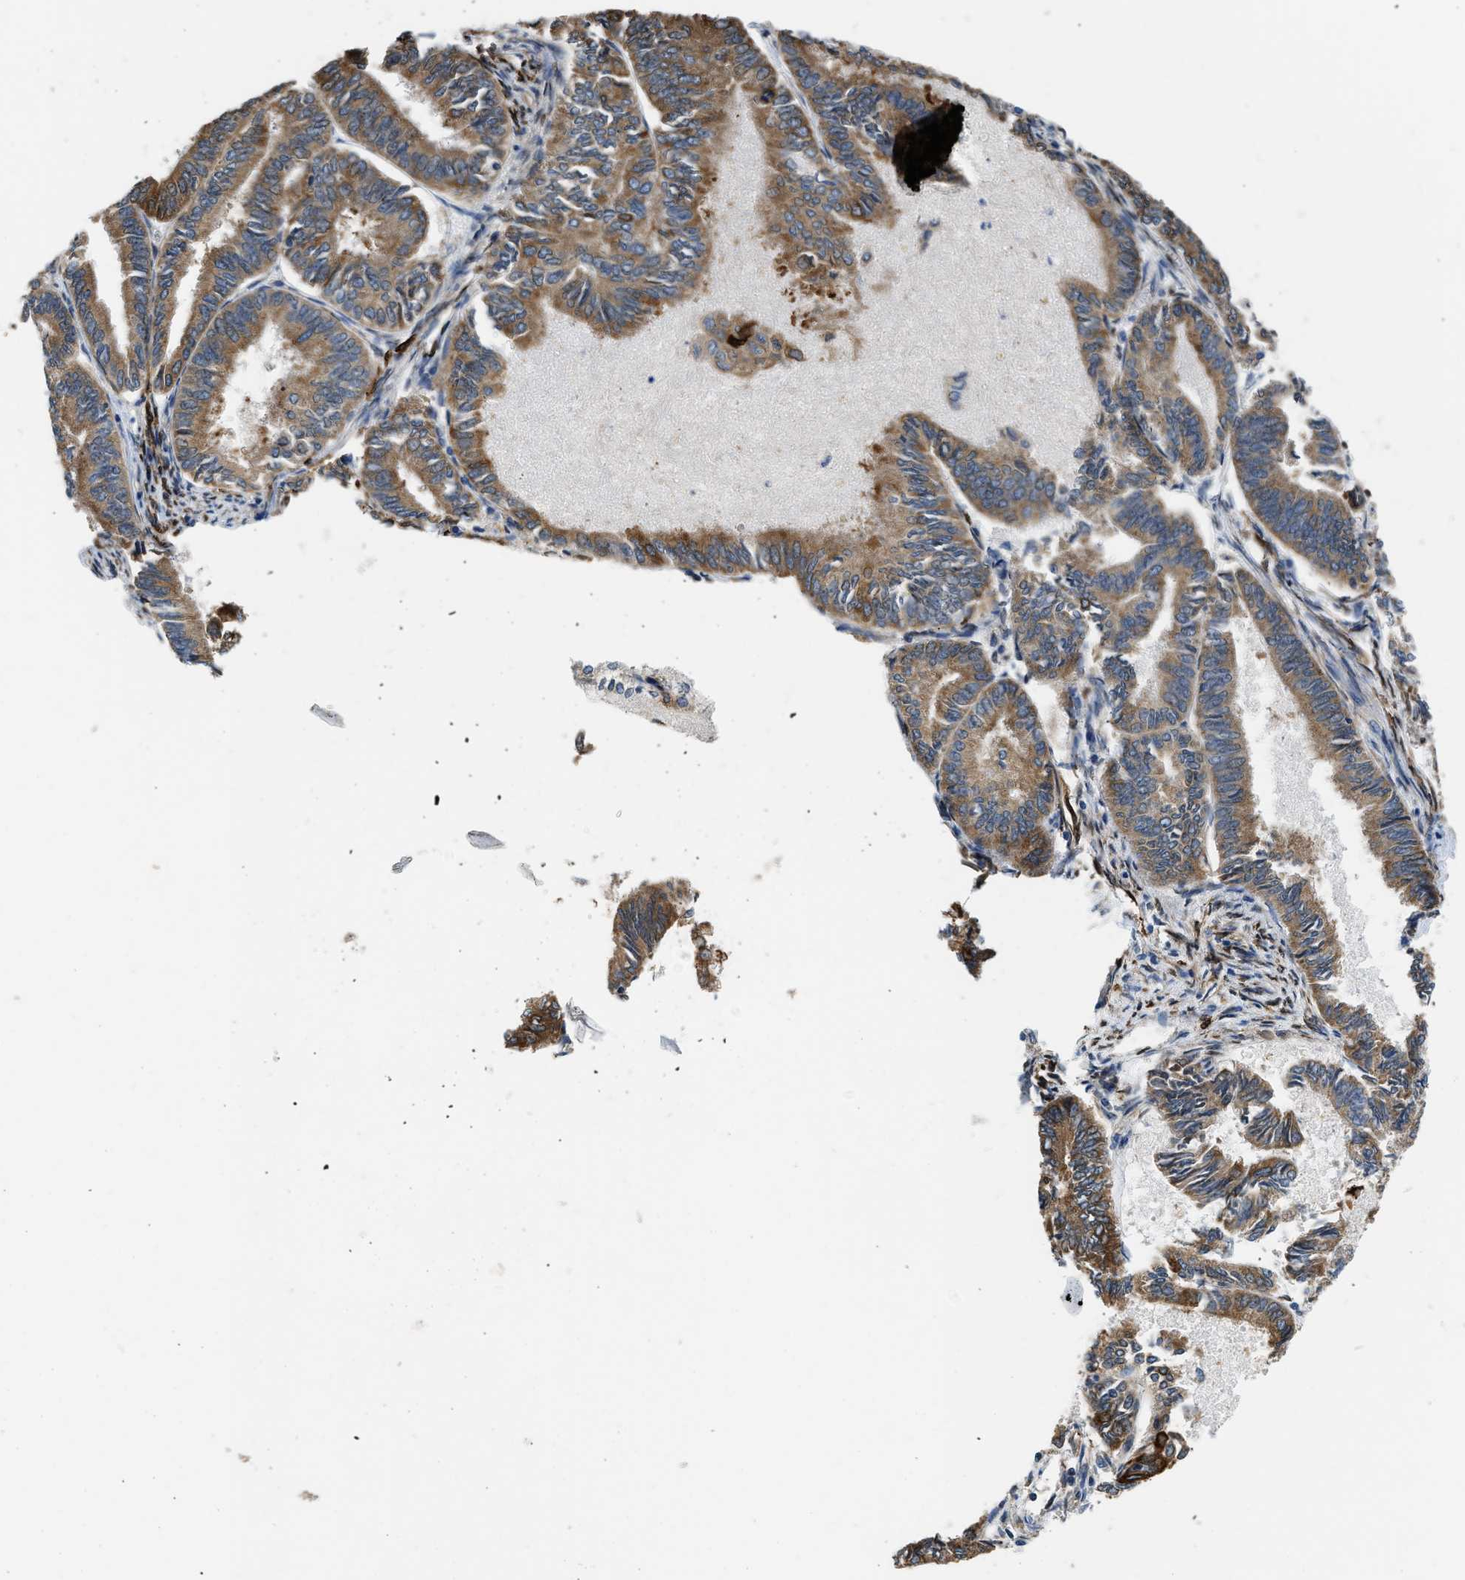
{"staining": {"intensity": "moderate", "quantity": ">75%", "location": "cytoplasmic/membranous"}, "tissue": "endometrial cancer", "cell_type": "Tumor cells", "image_type": "cancer", "snomed": [{"axis": "morphology", "description": "Adenocarcinoma, NOS"}, {"axis": "topography", "description": "Endometrium"}], "caption": "The immunohistochemical stain highlights moderate cytoplasmic/membranous staining in tumor cells of endometrial adenocarcinoma tissue.", "gene": "ARL6IP5", "patient": {"sex": "female", "age": 86}}